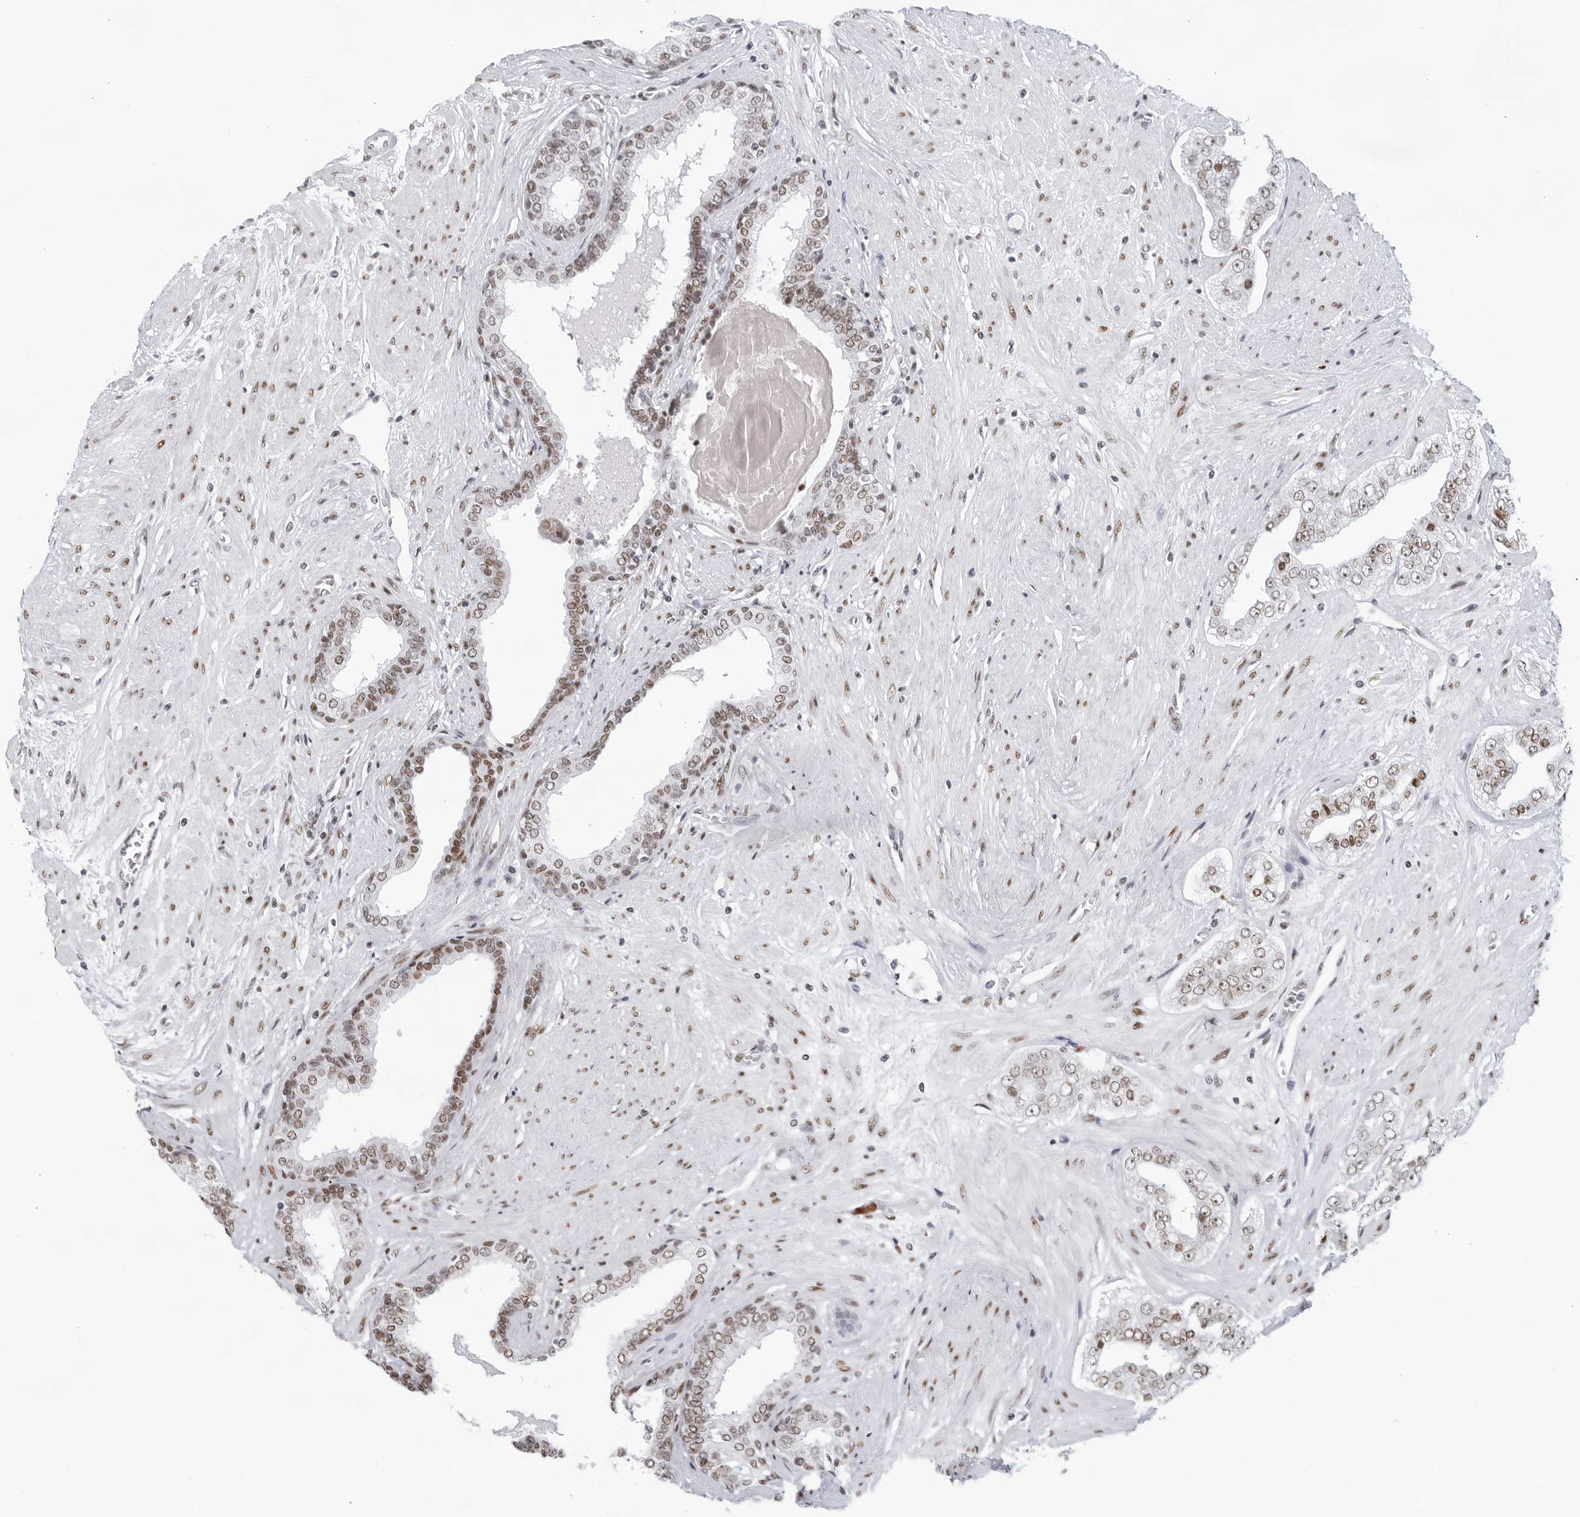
{"staining": {"intensity": "moderate", "quantity": "25%-75%", "location": "nuclear"}, "tissue": "prostate cancer", "cell_type": "Tumor cells", "image_type": "cancer", "snomed": [{"axis": "morphology", "description": "Adenocarcinoma, High grade"}, {"axis": "topography", "description": "Prostate"}], "caption": "Protein staining by immunohistochemistry (IHC) demonstrates moderate nuclear positivity in approximately 25%-75% of tumor cells in prostate cancer (high-grade adenocarcinoma).", "gene": "HP1BP3", "patient": {"sex": "male", "age": 71}}